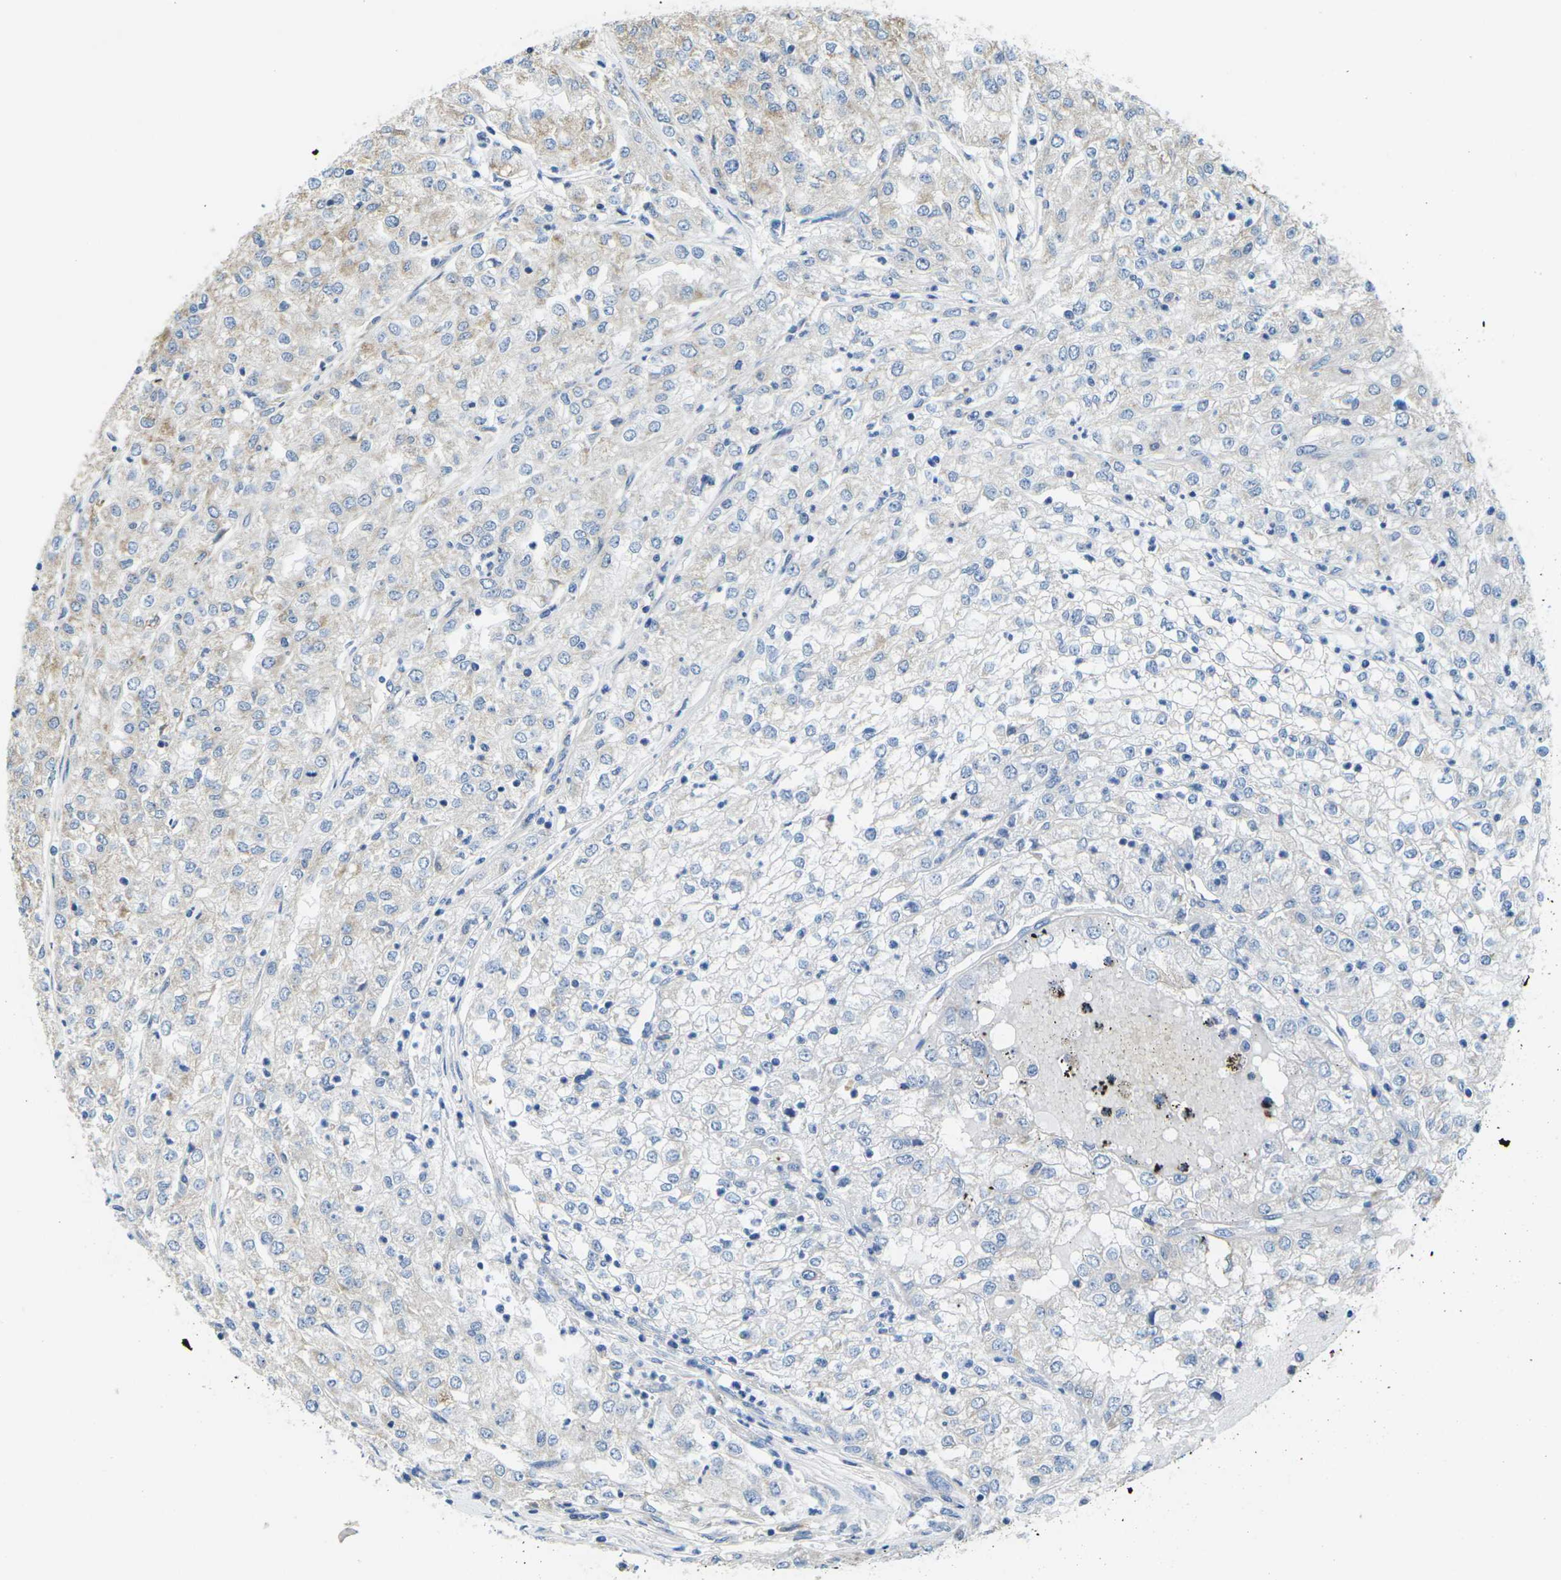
{"staining": {"intensity": "weak", "quantity": "<25%", "location": "cytoplasmic/membranous"}, "tissue": "renal cancer", "cell_type": "Tumor cells", "image_type": "cancer", "snomed": [{"axis": "morphology", "description": "Adenocarcinoma, NOS"}, {"axis": "topography", "description": "Kidney"}], "caption": "Adenocarcinoma (renal) stained for a protein using immunohistochemistry (IHC) demonstrates no staining tumor cells.", "gene": "TMEFF2", "patient": {"sex": "female", "age": 54}}